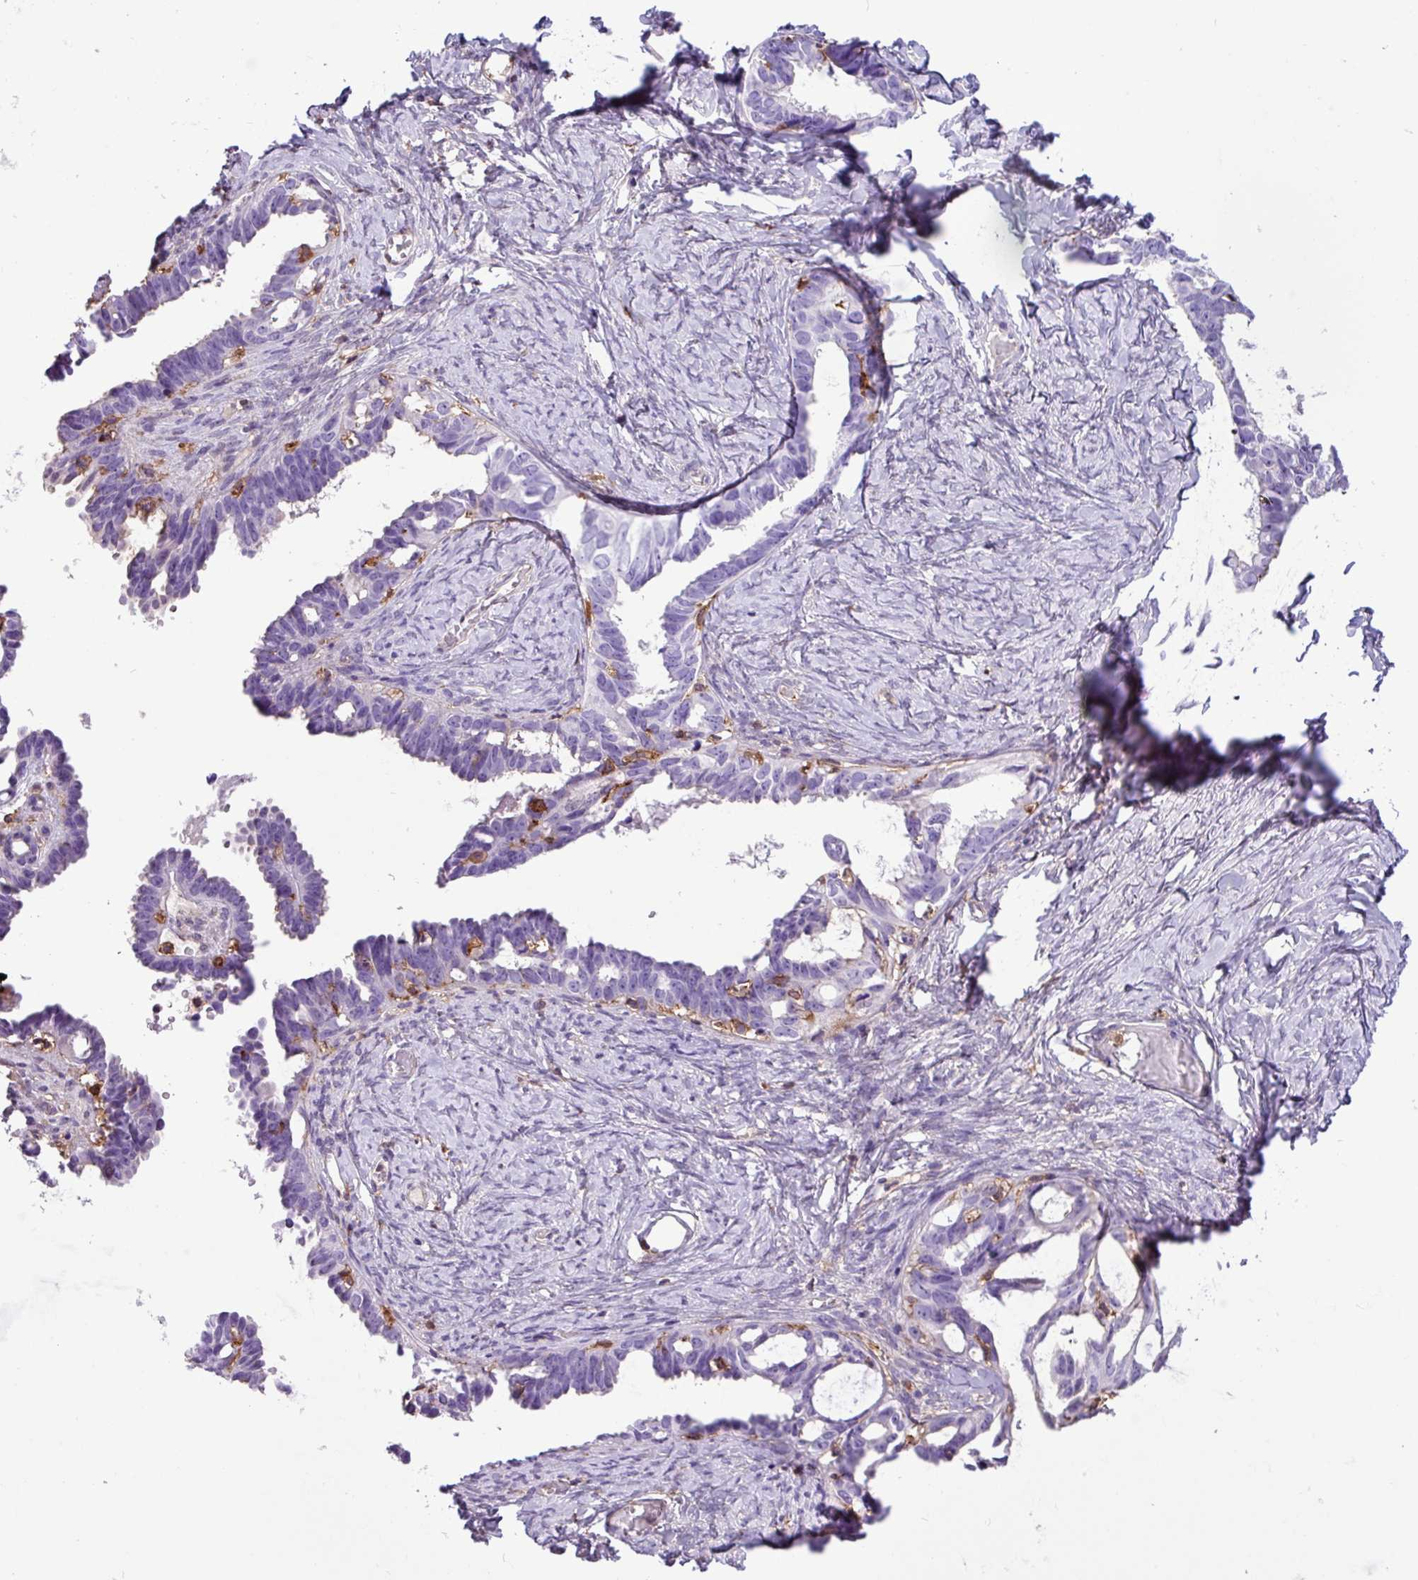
{"staining": {"intensity": "negative", "quantity": "none", "location": "none"}, "tissue": "ovarian cancer", "cell_type": "Tumor cells", "image_type": "cancer", "snomed": [{"axis": "morphology", "description": "Cystadenocarcinoma, serous, NOS"}, {"axis": "topography", "description": "Ovary"}], "caption": "An immunohistochemistry histopathology image of ovarian cancer is shown. There is no staining in tumor cells of ovarian cancer. (Brightfield microscopy of DAB immunohistochemistry (IHC) at high magnification).", "gene": "PPP1R18", "patient": {"sex": "female", "age": 69}}